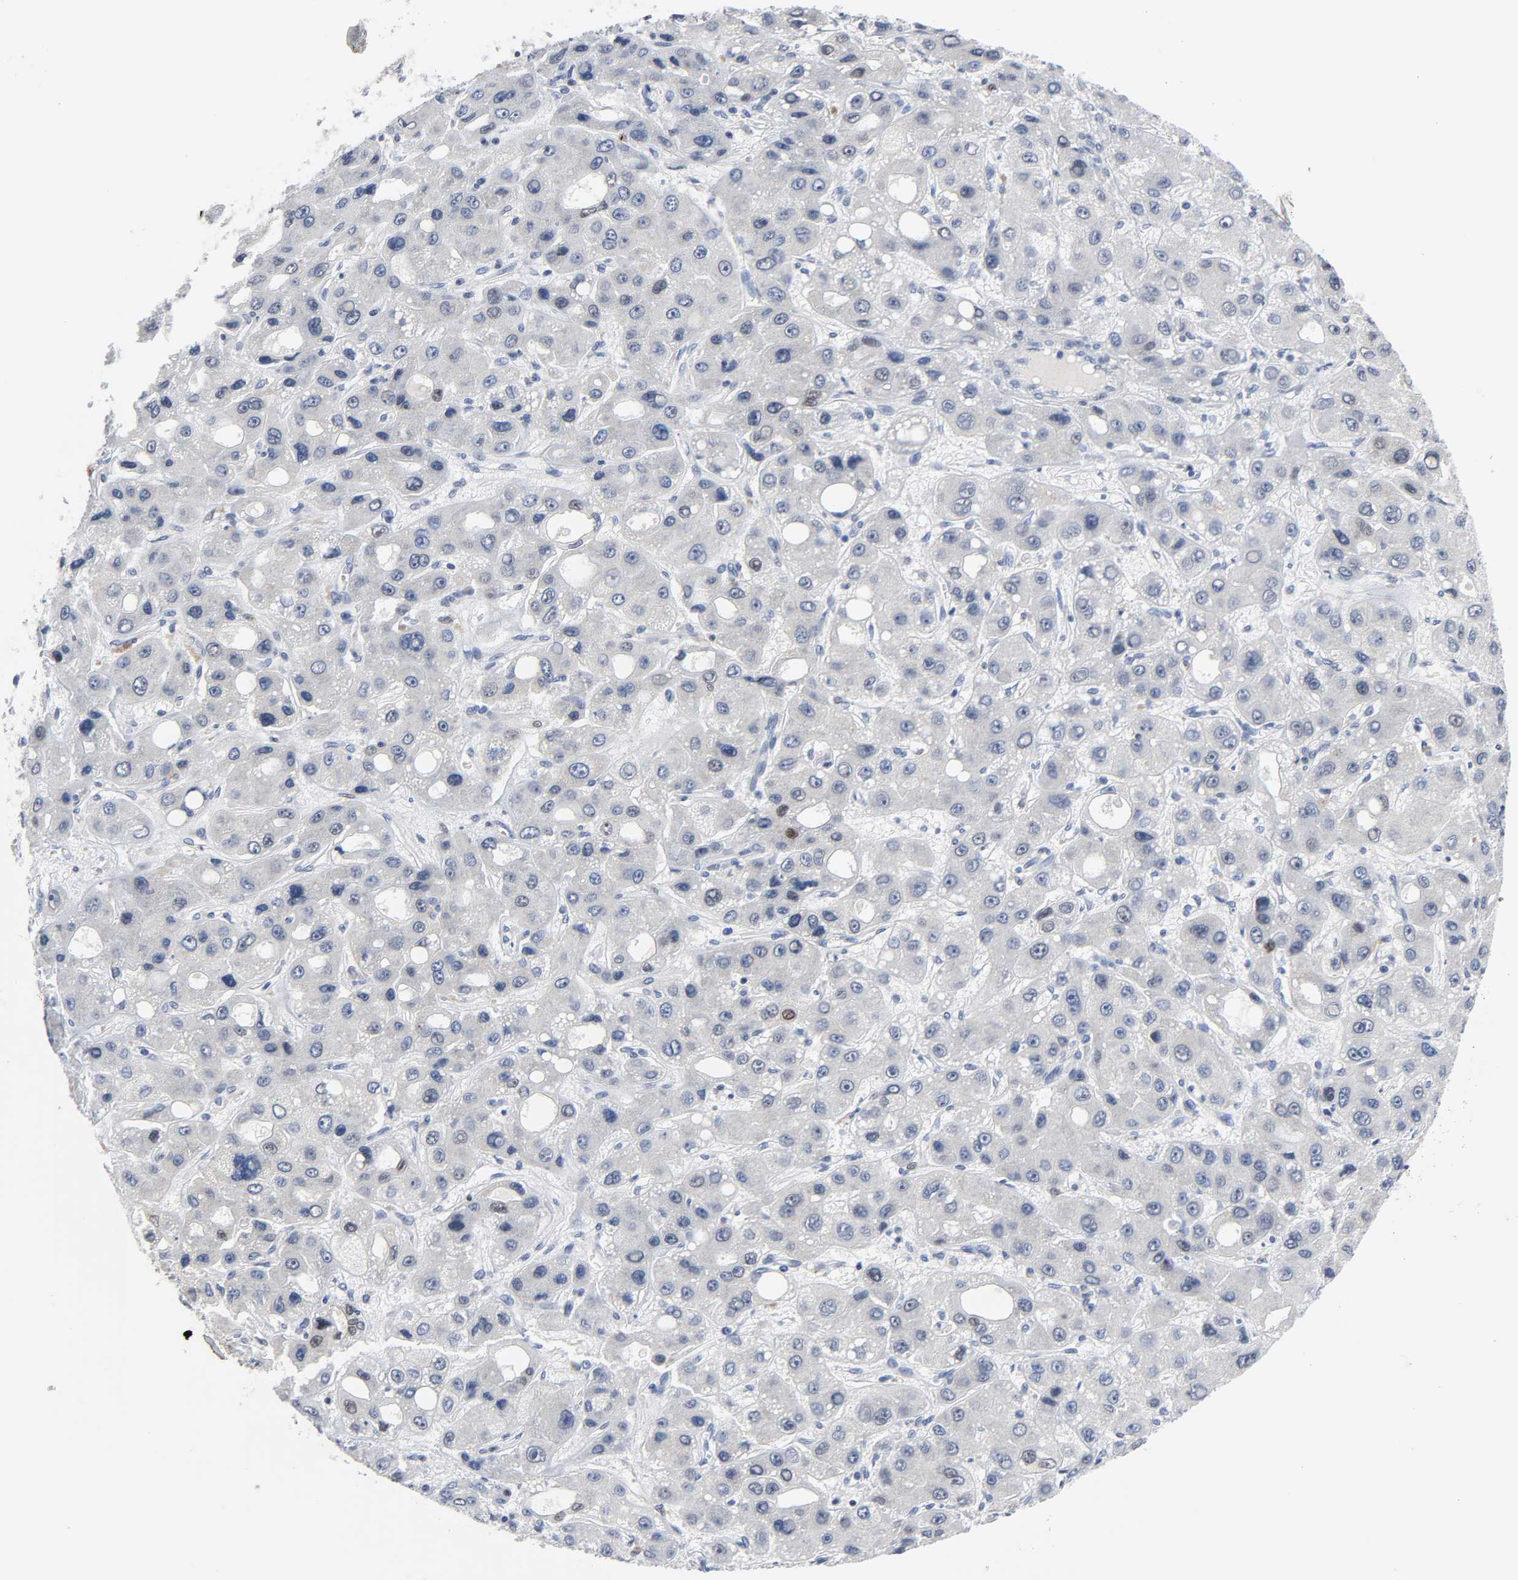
{"staining": {"intensity": "negative", "quantity": "none", "location": "none"}, "tissue": "liver cancer", "cell_type": "Tumor cells", "image_type": "cancer", "snomed": [{"axis": "morphology", "description": "Carcinoma, Hepatocellular, NOS"}, {"axis": "topography", "description": "Liver"}], "caption": "Histopathology image shows no significant protein positivity in tumor cells of liver hepatocellular carcinoma.", "gene": "WEE1", "patient": {"sex": "male", "age": 55}}